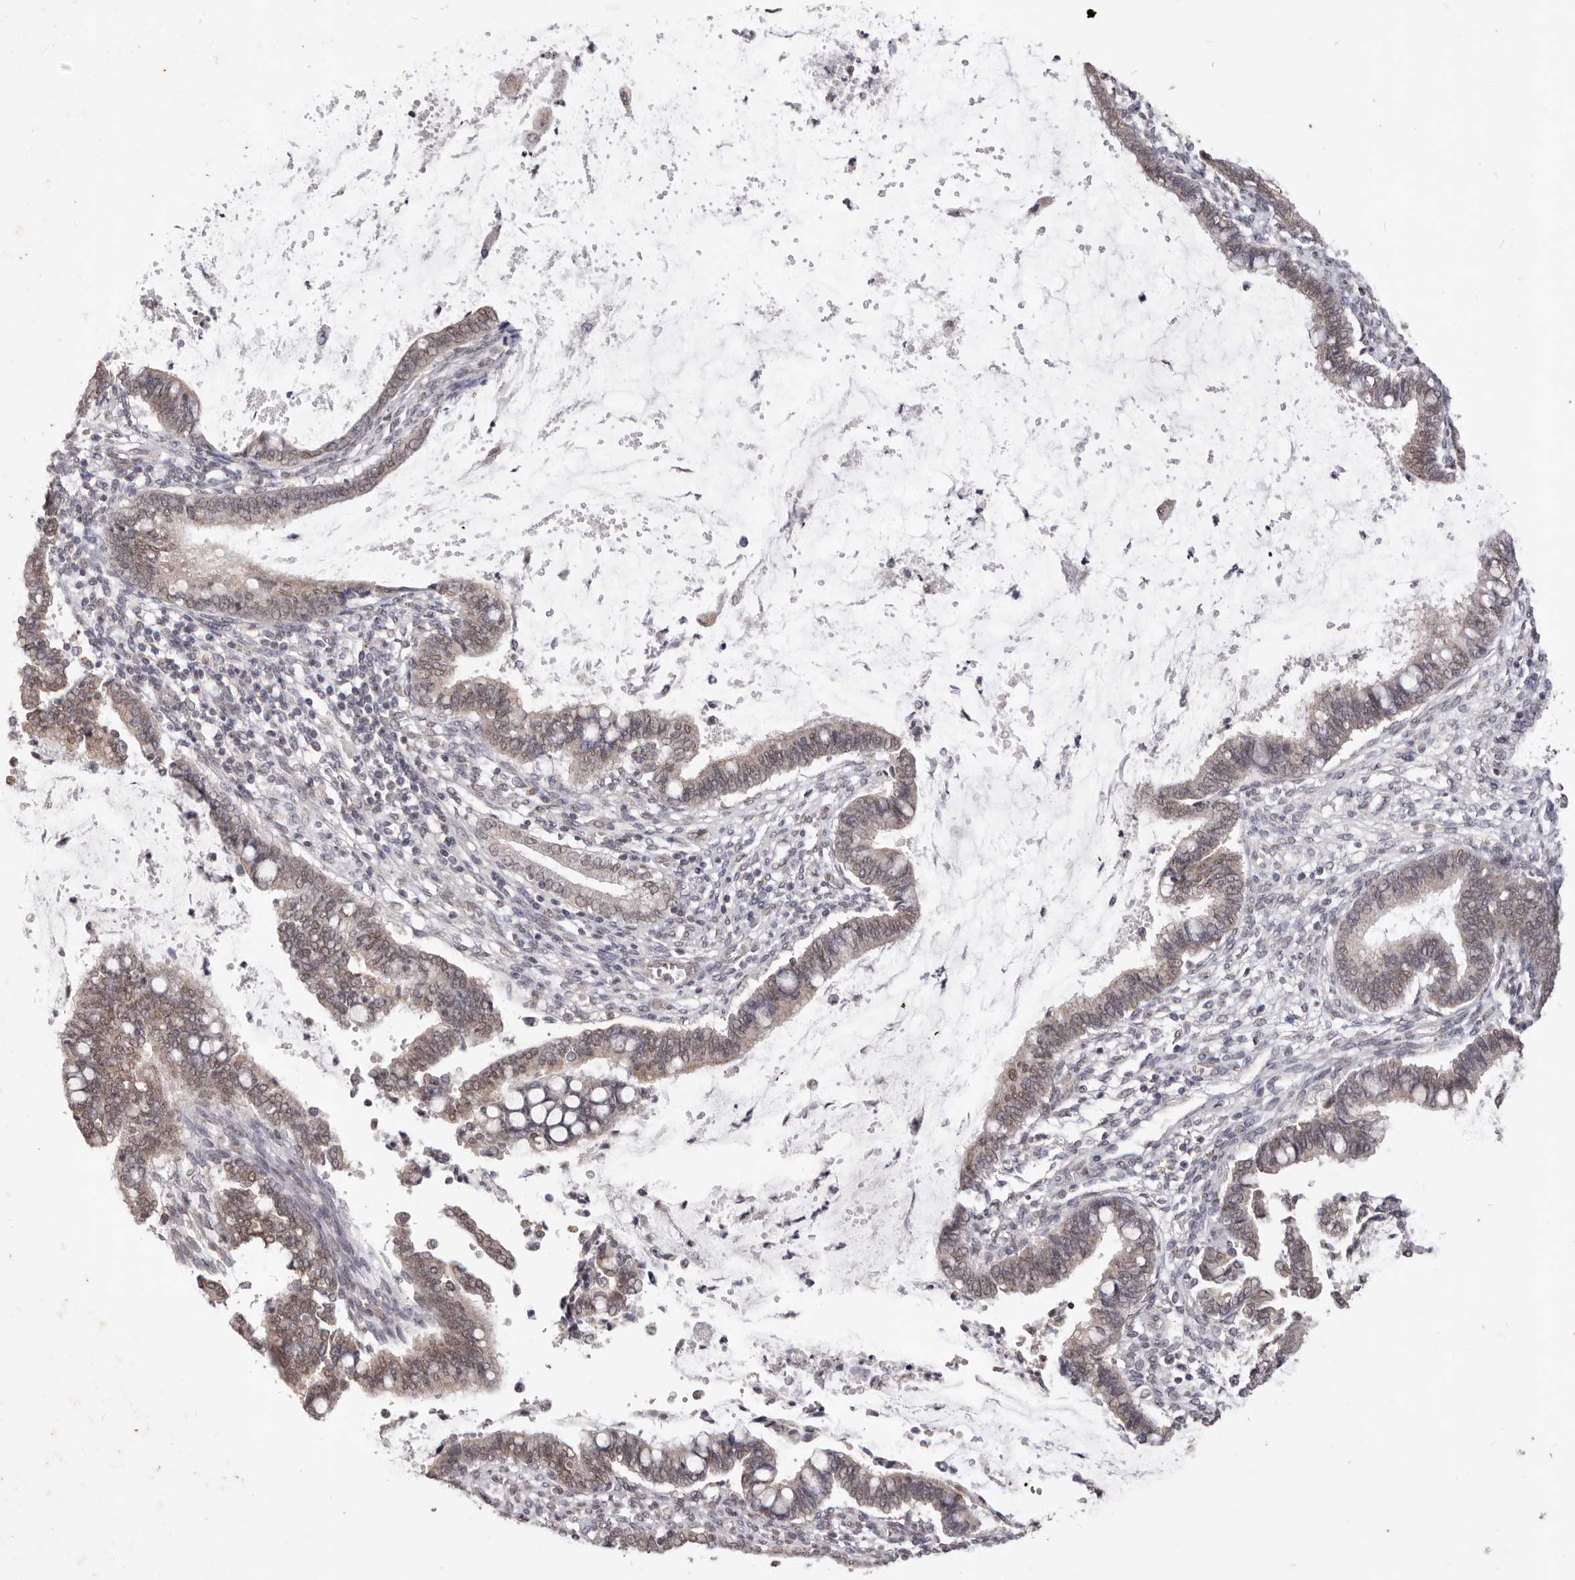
{"staining": {"intensity": "weak", "quantity": ">75%", "location": "nuclear"}, "tissue": "cervical cancer", "cell_type": "Tumor cells", "image_type": "cancer", "snomed": [{"axis": "morphology", "description": "Adenocarcinoma, NOS"}, {"axis": "topography", "description": "Cervix"}], "caption": "Protein expression analysis of human cervical cancer reveals weak nuclear expression in approximately >75% of tumor cells. (DAB (3,3'-diaminobenzidine) IHC with brightfield microscopy, high magnification).", "gene": "RPS6KA5", "patient": {"sex": "female", "age": 44}}